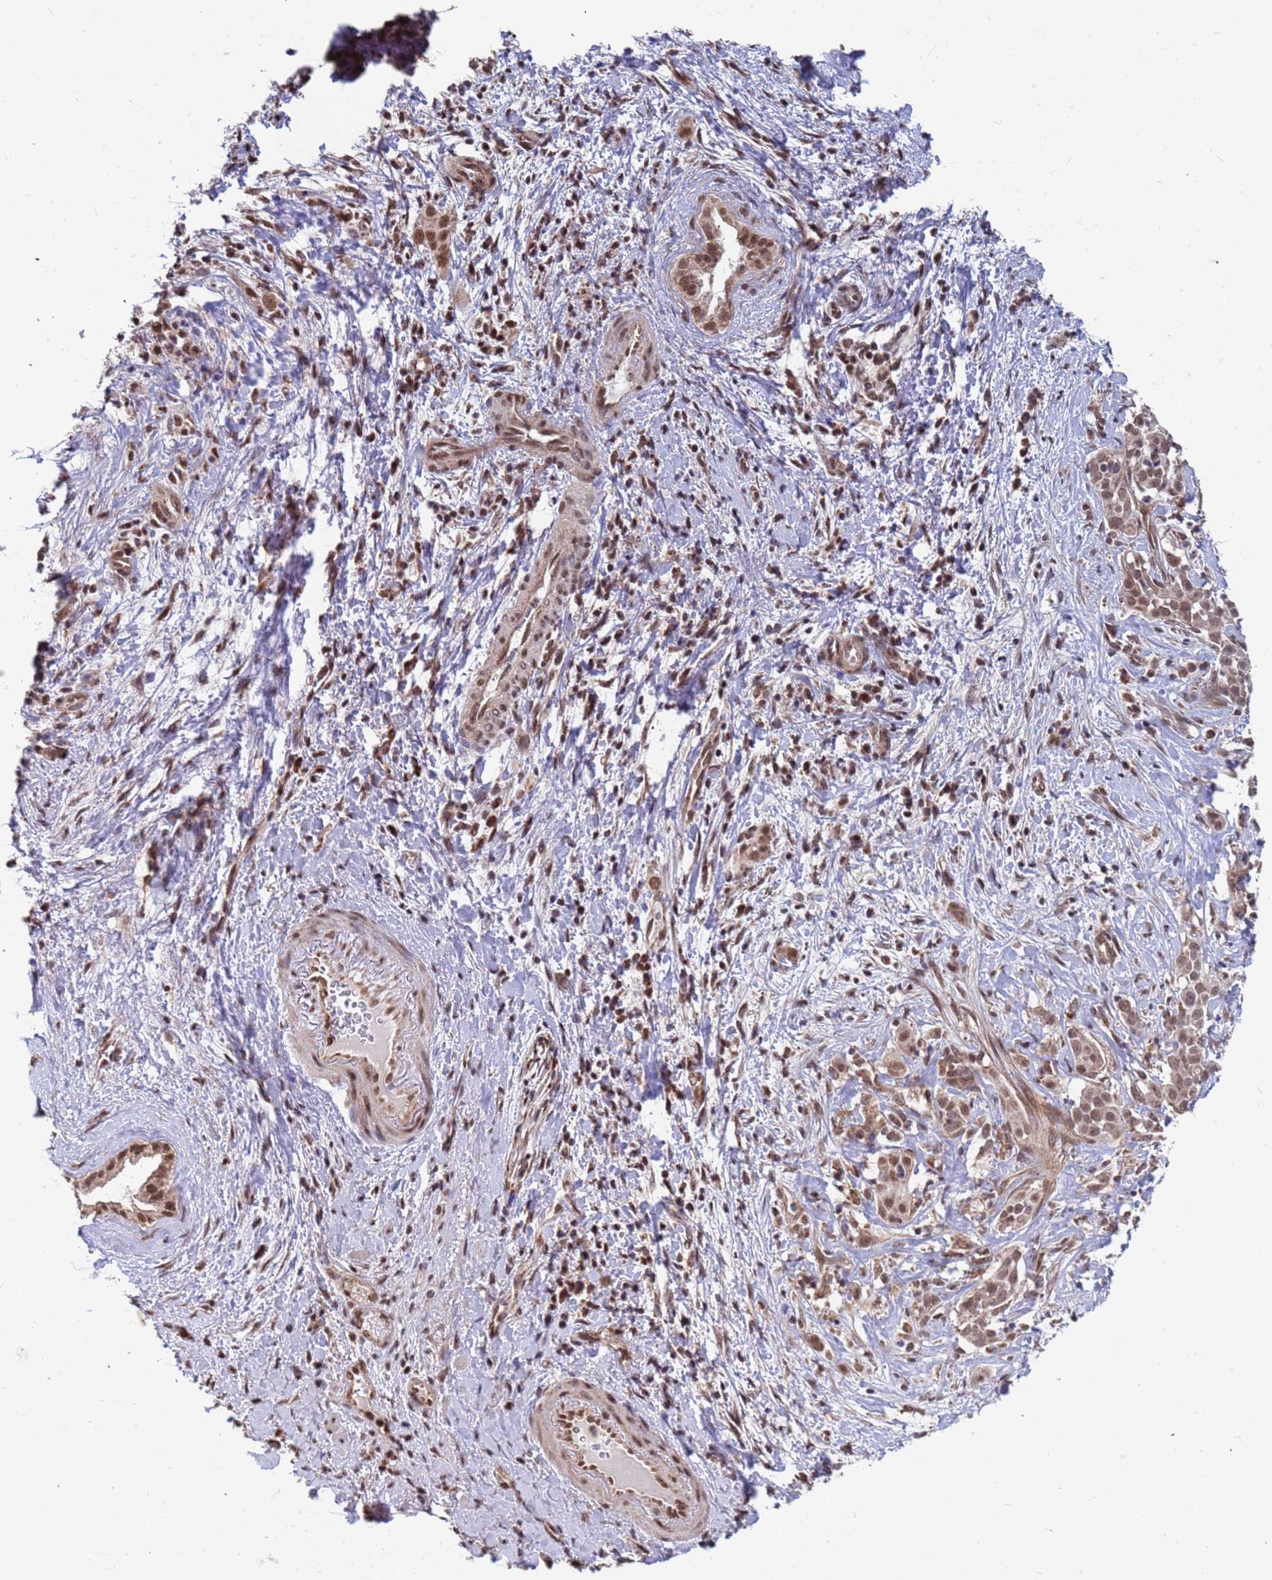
{"staining": {"intensity": "moderate", "quantity": ">75%", "location": "nuclear"}, "tissue": "liver cancer", "cell_type": "Tumor cells", "image_type": "cancer", "snomed": [{"axis": "morphology", "description": "Cholangiocarcinoma"}, {"axis": "topography", "description": "Liver"}], "caption": "A brown stain shows moderate nuclear positivity of a protein in human liver cancer (cholangiocarcinoma) tumor cells.", "gene": "DENND2B", "patient": {"sex": "male", "age": 67}}